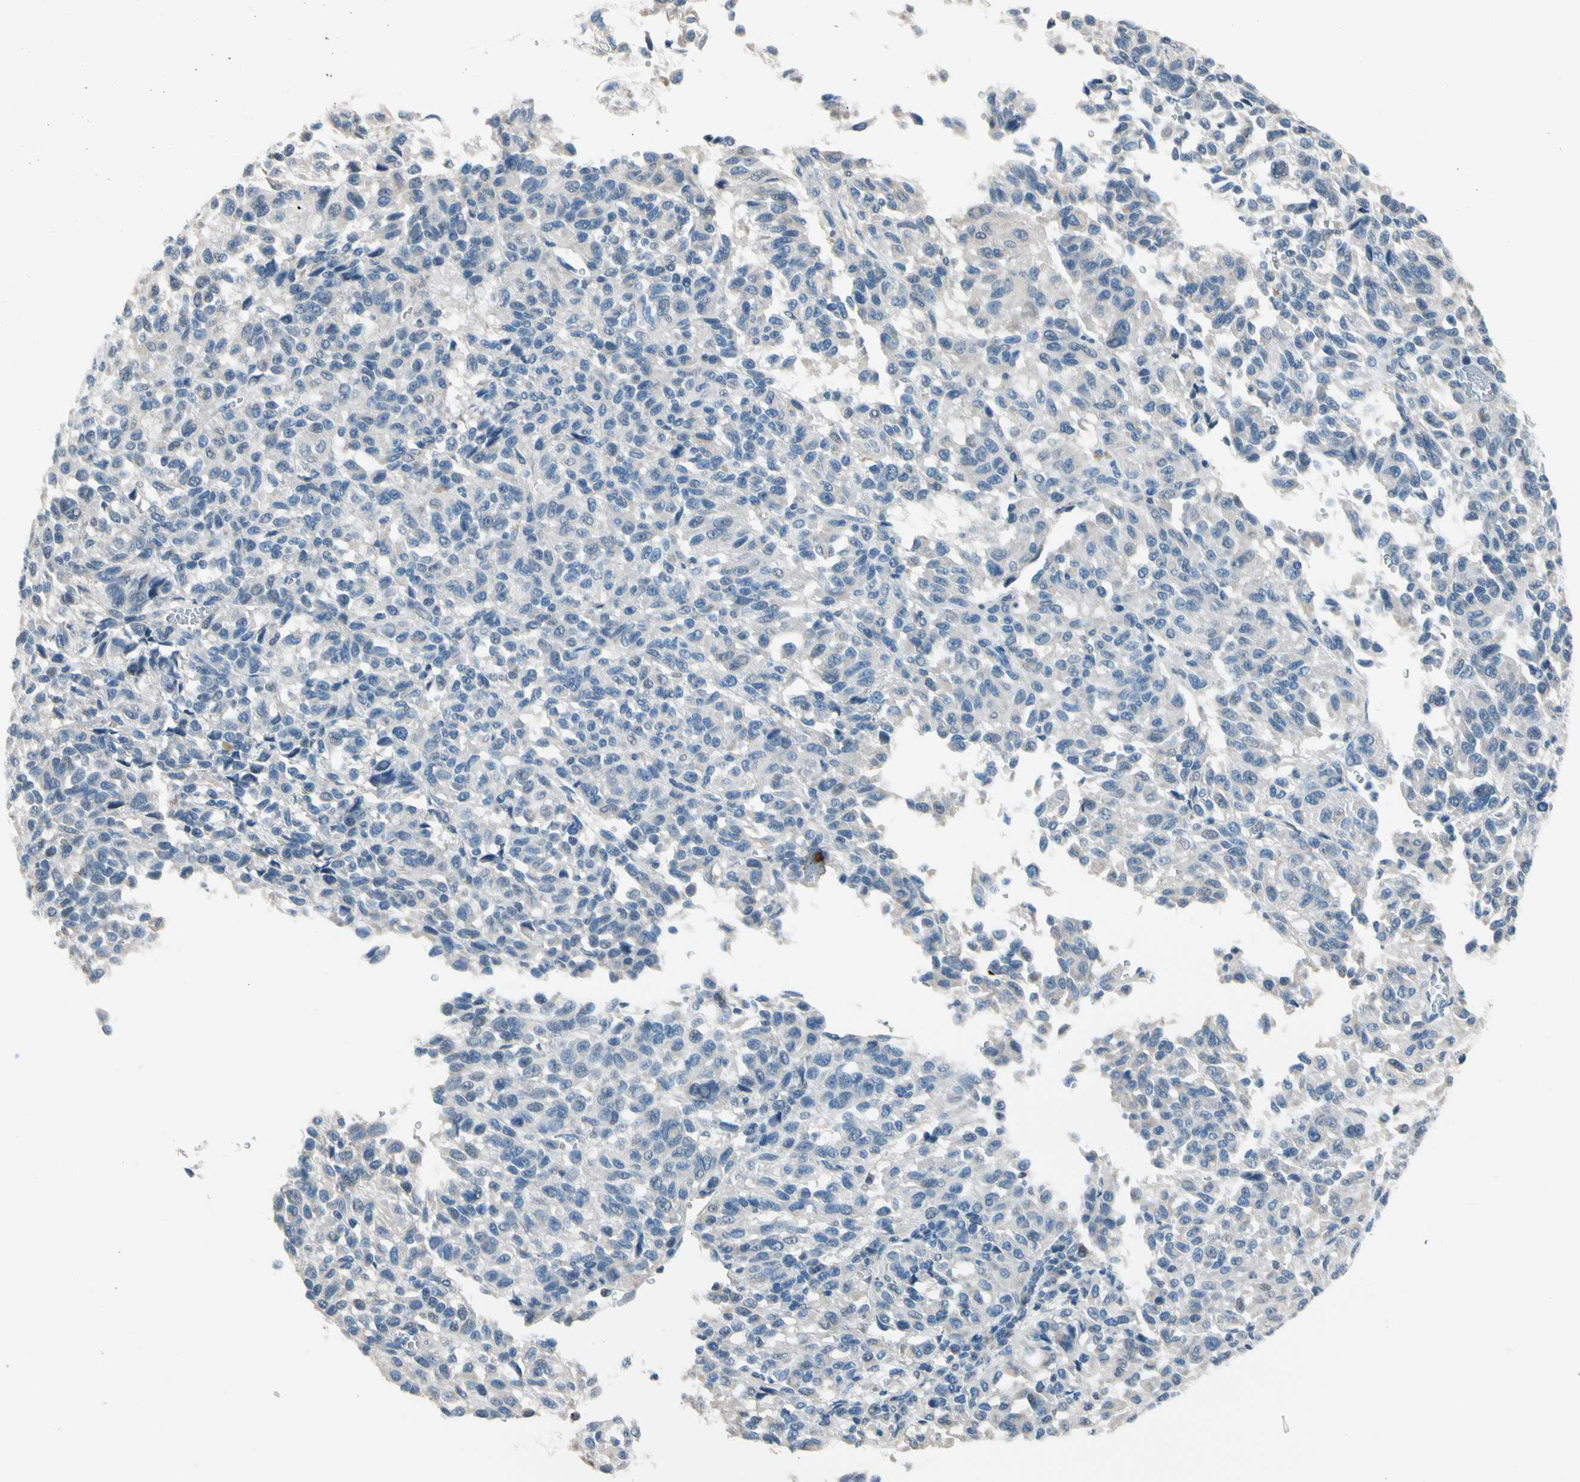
{"staining": {"intensity": "negative", "quantity": "none", "location": "none"}, "tissue": "melanoma", "cell_type": "Tumor cells", "image_type": "cancer", "snomed": [{"axis": "morphology", "description": "Malignant melanoma, Metastatic site"}, {"axis": "topography", "description": "Lung"}], "caption": "Malignant melanoma (metastatic site) was stained to show a protein in brown. There is no significant positivity in tumor cells.", "gene": "STK40", "patient": {"sex": "male", "age": 64}}